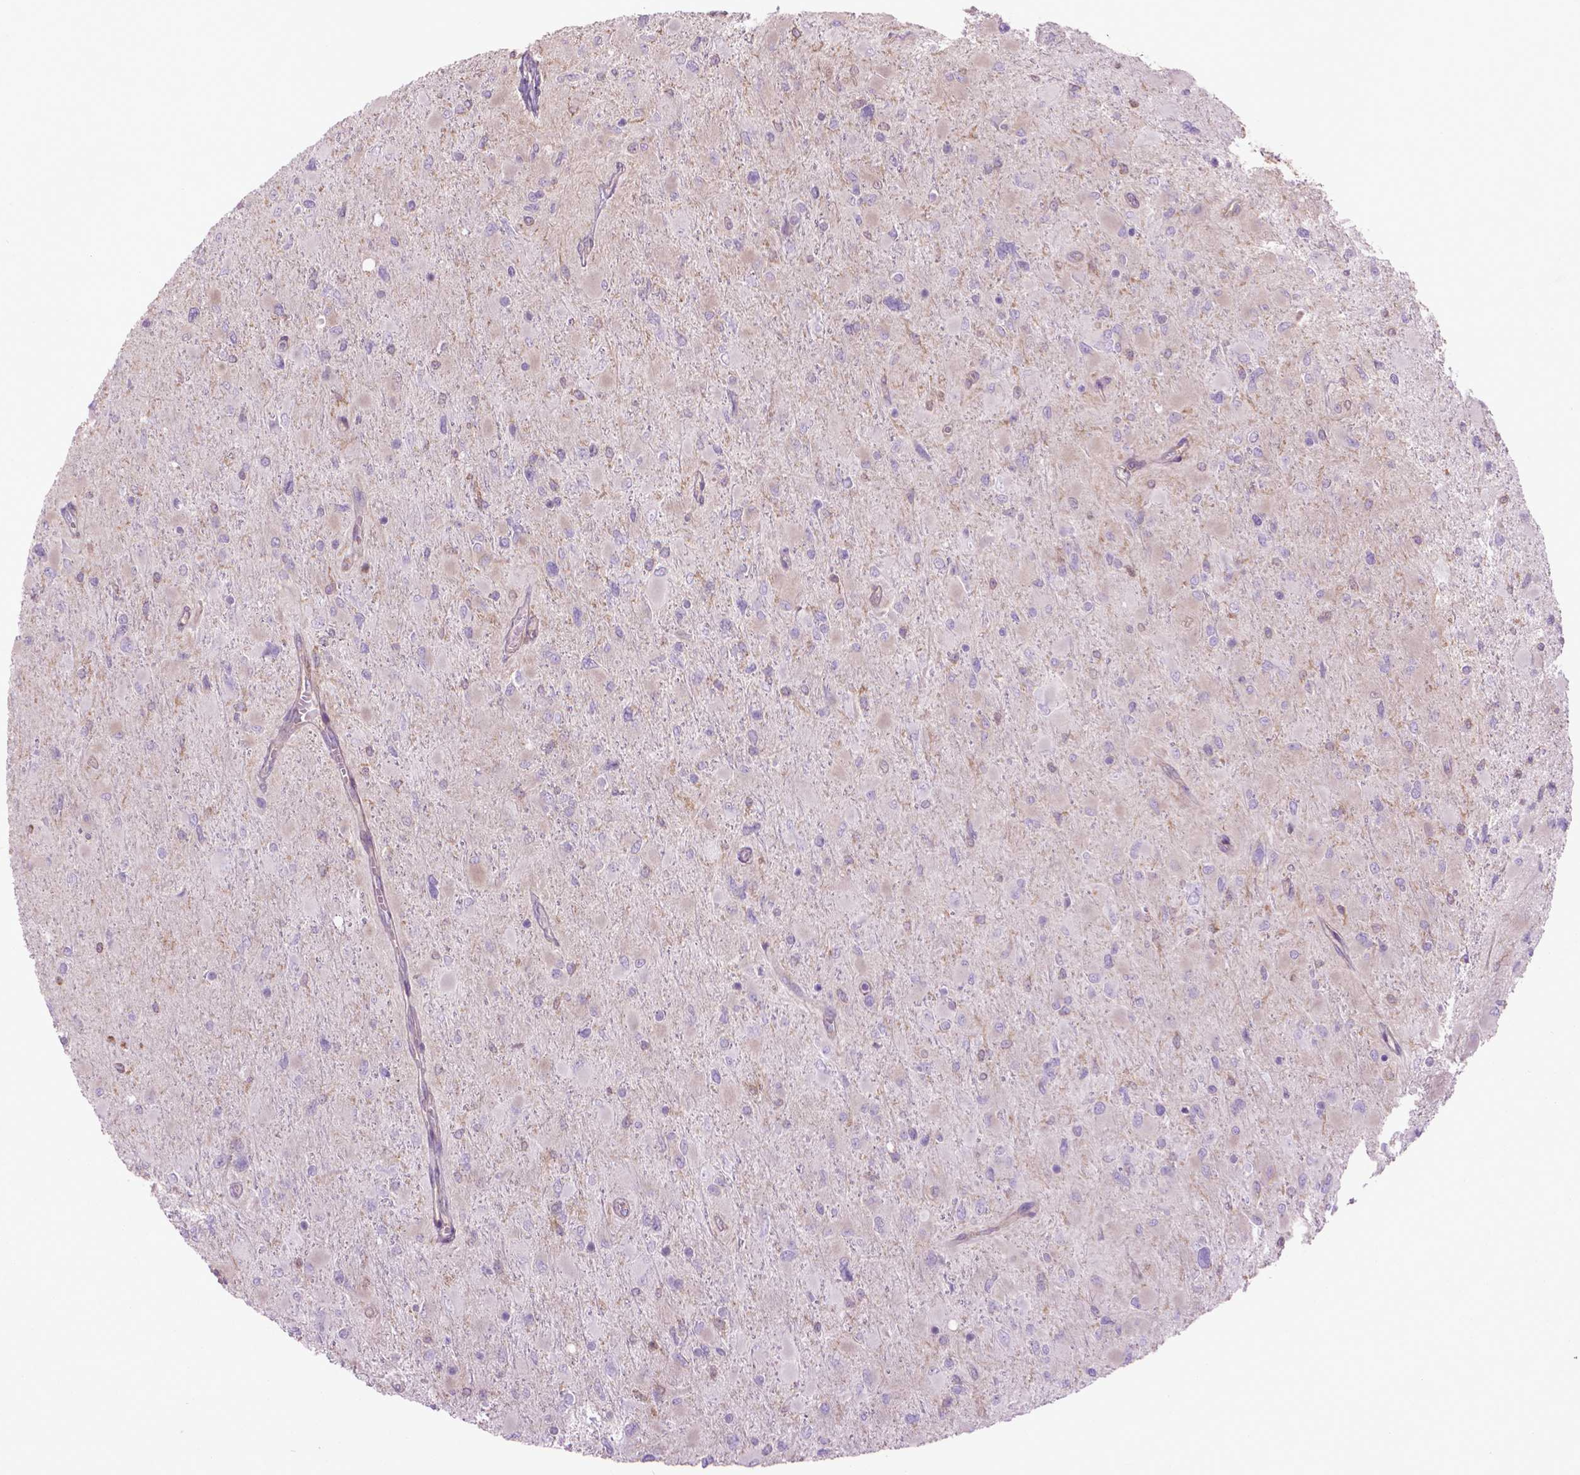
{"staining": {"intensity": "negative", "quantity": "none", "location": "none"}, "tissue": "glioma", "cell_type": "Tumor cells", "image_type": "cancer", "snomed": [{"axis": "morphology", "description": "Glioma, malignant, High grade"}, {"axis": "topography", "description": "Cerebral cortex"}], "caption": "High power microscopy photomicrograph of an immunohistochemistry photomicrograph of malignant high-grade glioma, revealing no significant staining in tumor cells. (DAB (3,3'-diaminobenzidine) IHC visualized using brightfield microscopy, high magnification).", "gene": "CORO1B", "patient": {"sex": "female", "age": 36}}